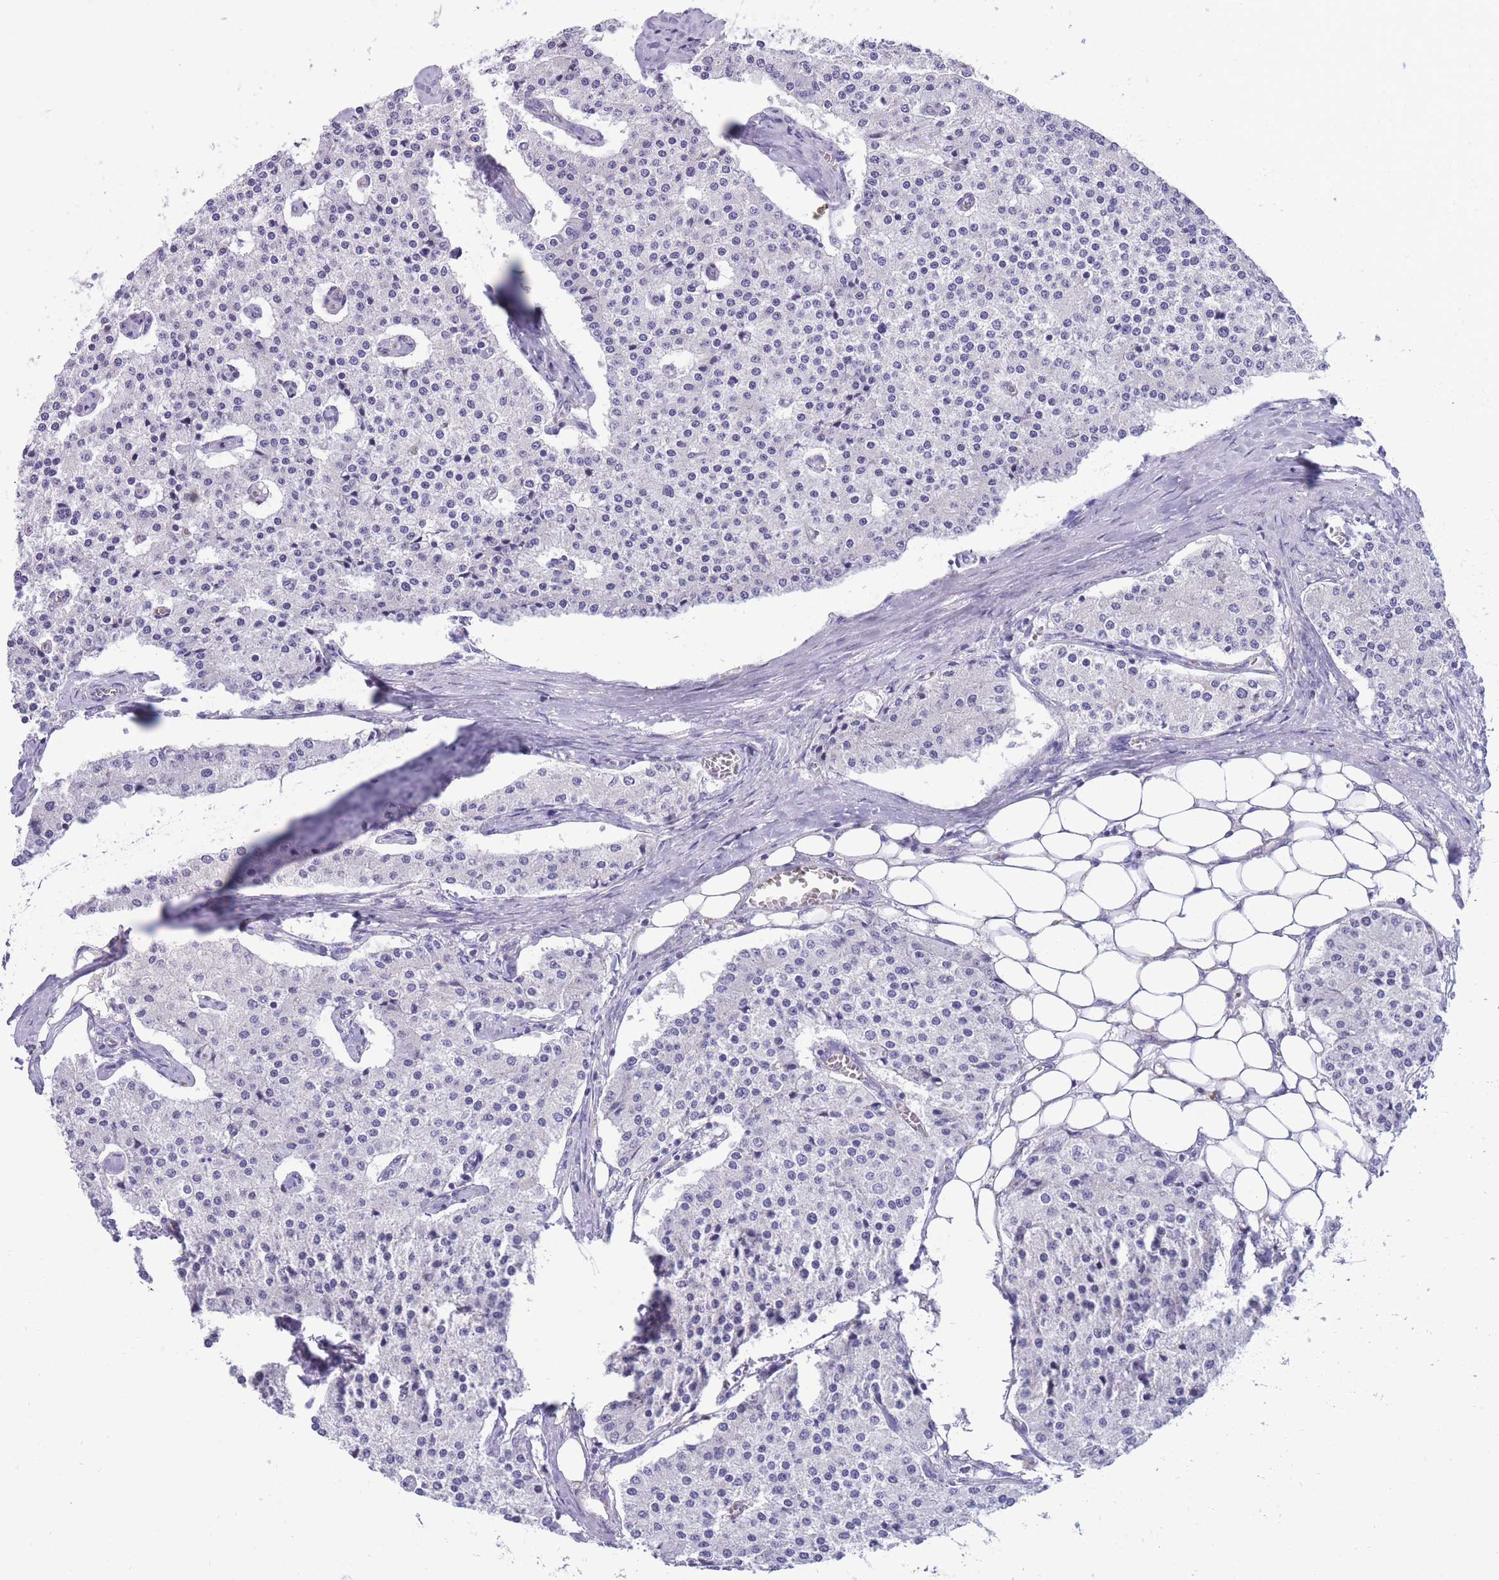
{"staining": {"intensity": "negative", "quantity": "none", "location": "none"}, "tissue": "carcinoid", "cell_type": "Tumor cells", "image_type": "cancer", "snomed": [{"axis": "morphology", "description": "Carcinoid, malignant, NOS"}, {"axis": "topography", "description": "Colon"}], "caption": "Tumor cells are negative for brown protein staining in malignant carcinoid.", "gene": "INTS2", "patient": {"sex": "female", "age": 52}}